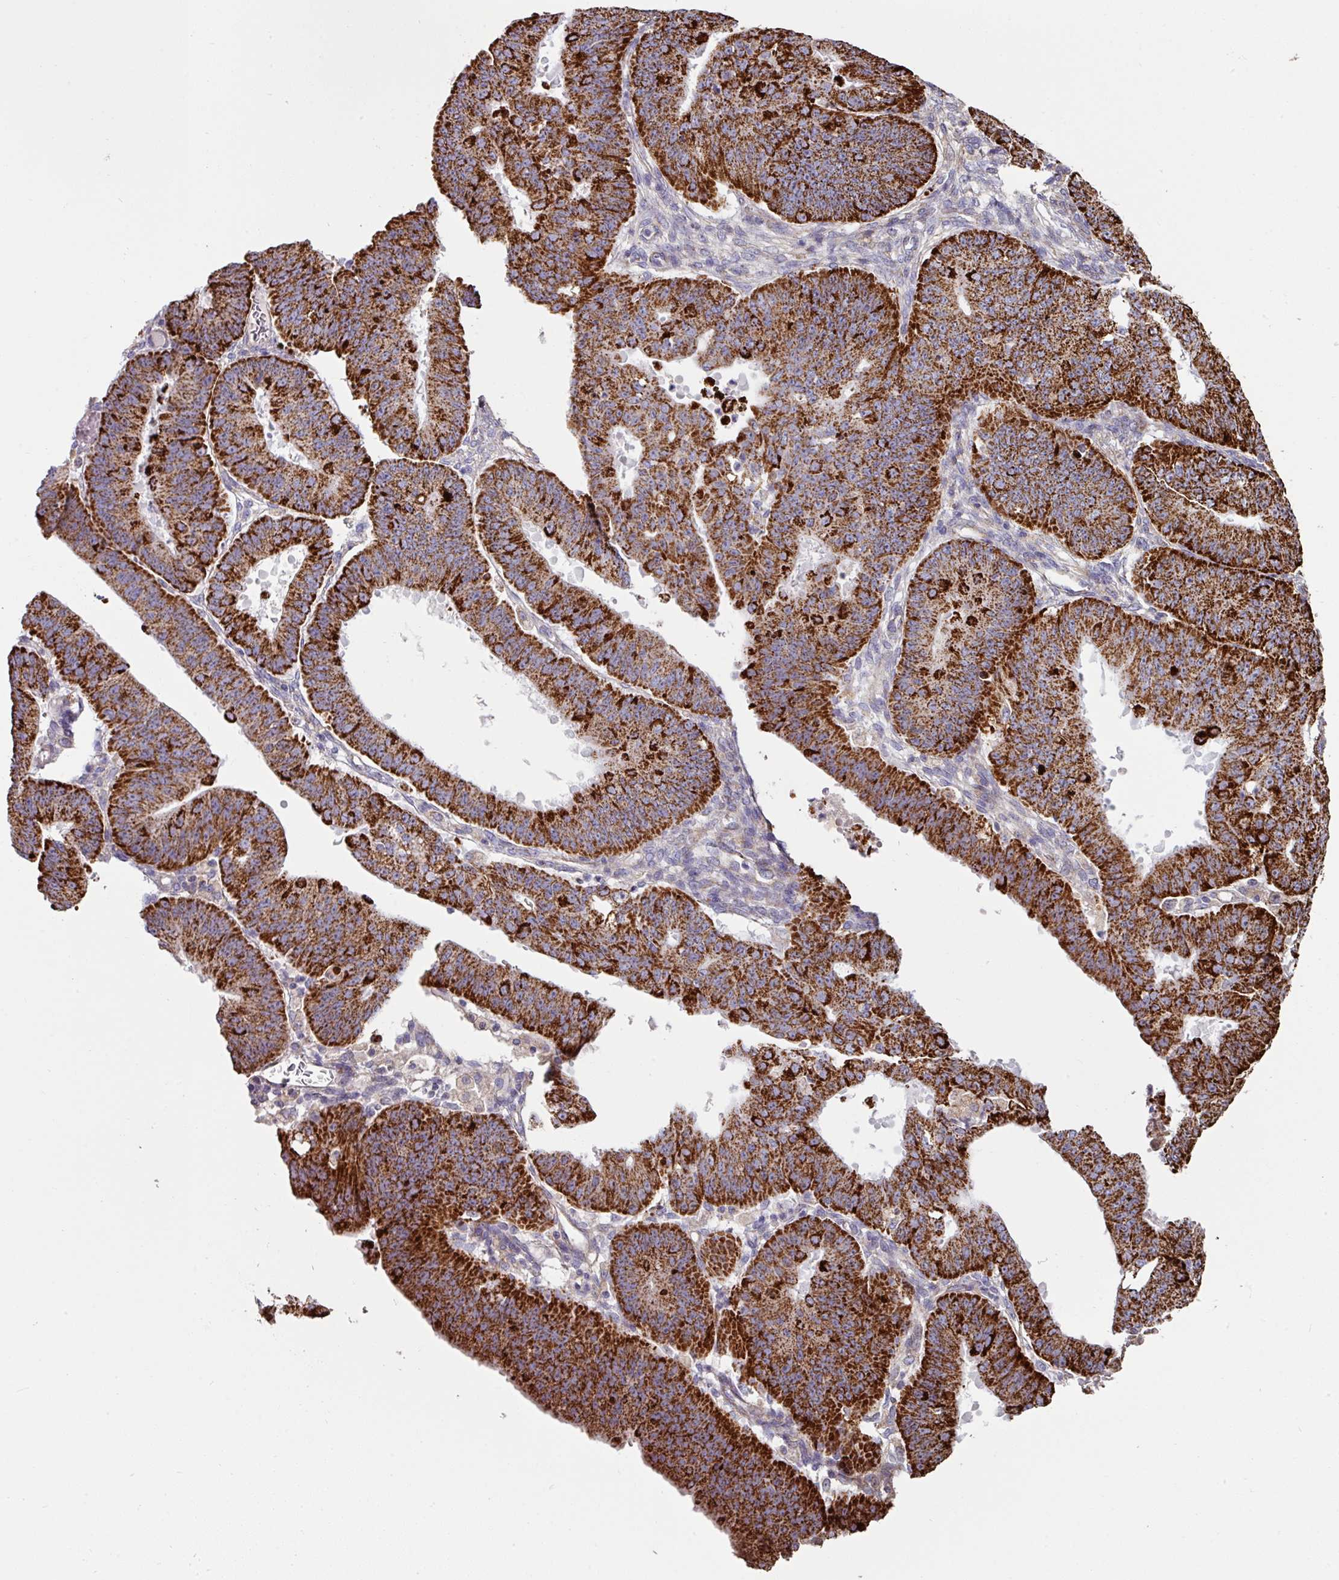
{"staining": {"intensity": "strong", "quantity": ">75%", "location": "cytoplasmic/membranous"}, "tissue": "ovarian cancer", "cell_type": "Tumor cells", "image_type": "cancer", "snomed": [{"axis": "morphology", "description": "Carcinoma, endometroid"}, {"axis": "topography", "description": "Appendix"}, {"axis": "topography", "description": "Ovary"}], "caption": "Human ovarian cancer (endometroid carcinoma) stained with a brown dye exhibits strong cytoplasmic/membranous positive expression in approximately >75% of tumor cells.", "gene": "OR2D3", "patient": {"sex": "female", "age": 42}}